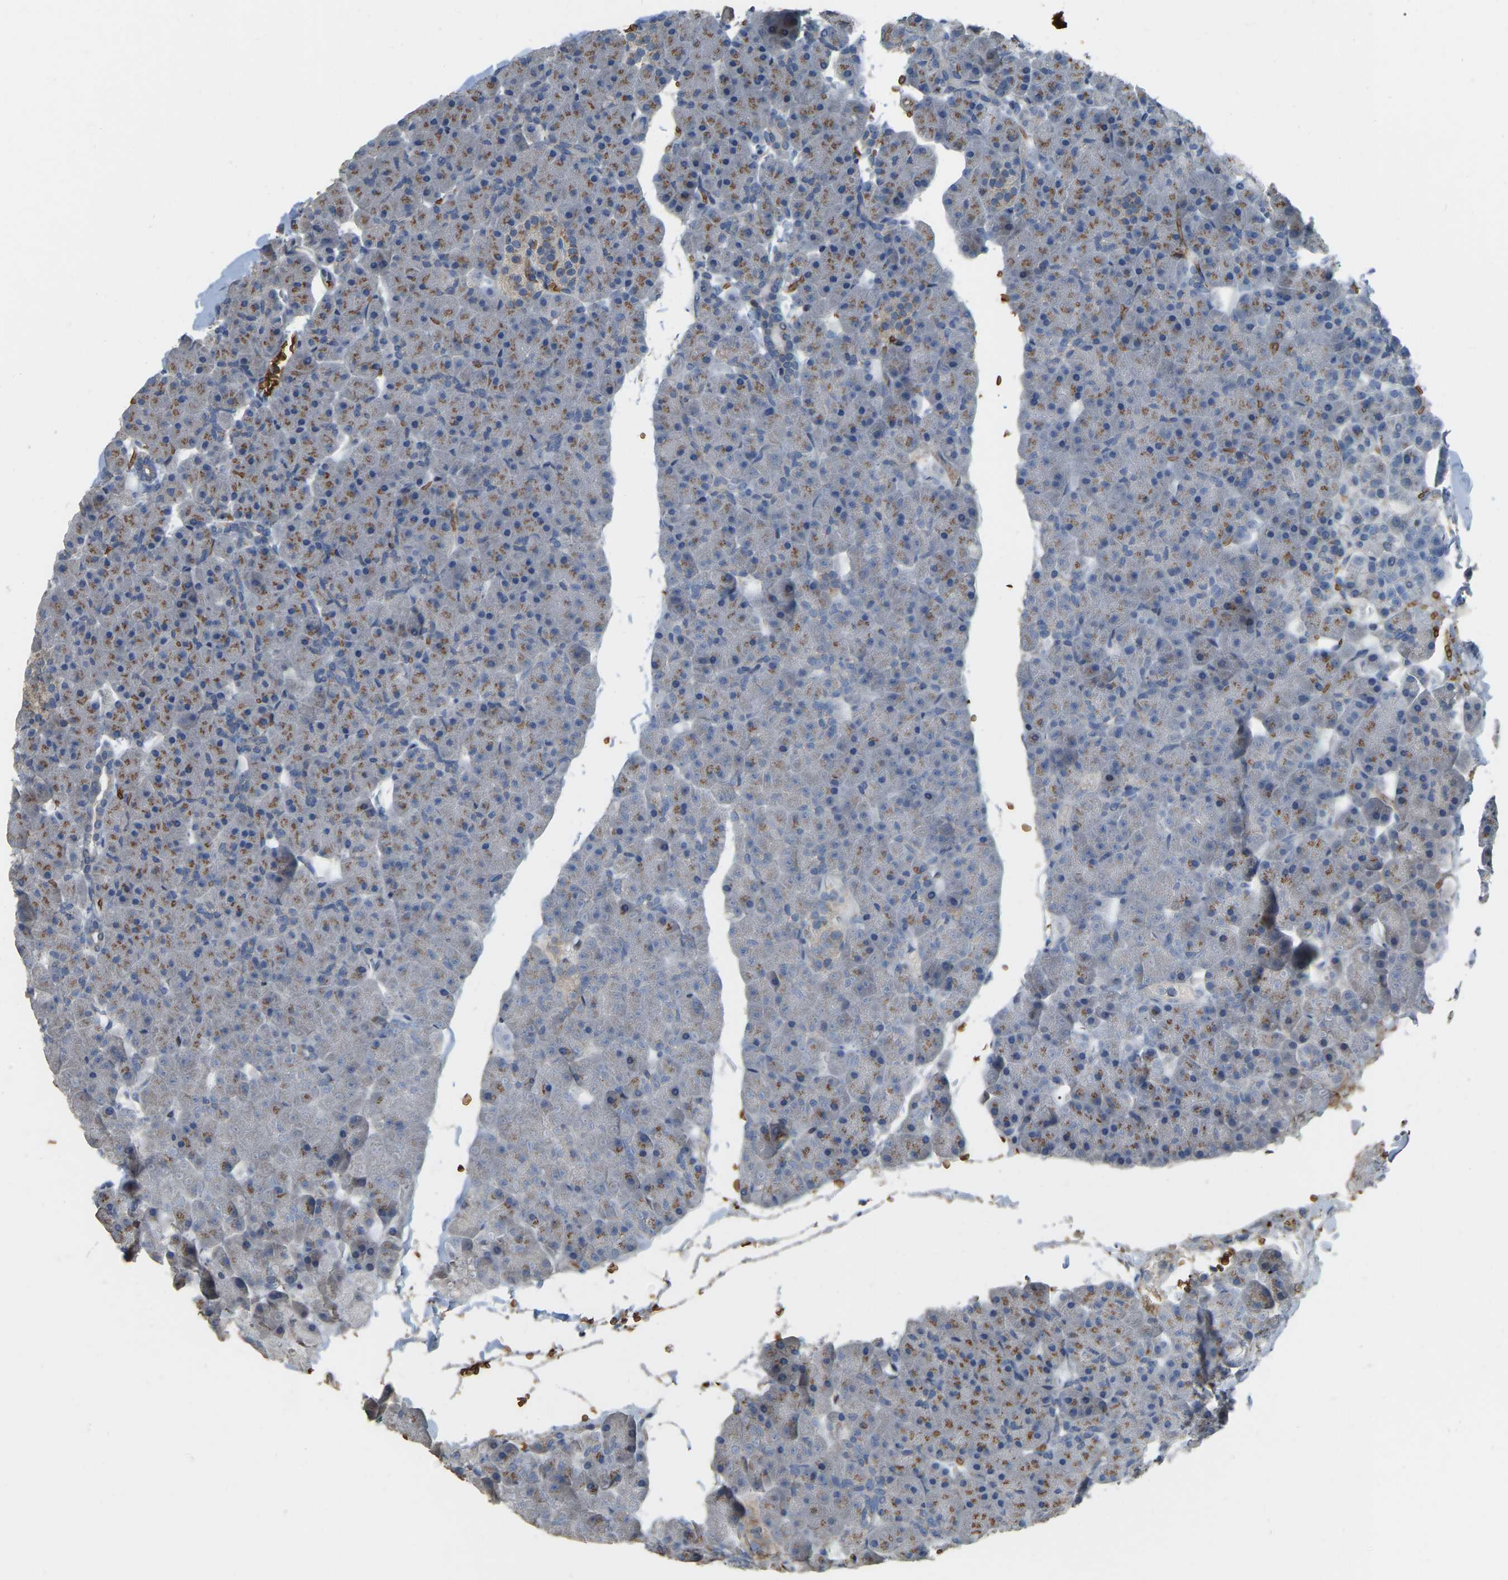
{"staining": {"intensity": "moderate", "quantity": ">75%", "location": "cytoplasmic/membranous"}, "tissue": "pancreas", "cell_type": "Exocrine glandular cells", "image_type": "normal", "snomed": [{"axis": "morphology", "description": "Normal tissue, NOS"}, {"axis": "topography", "description": "Pancreas"}], "caption": "Immunohistochemical staining of unremarkable pancreas demonstrates medium levels of moderate cytoplasmic/membranous positivity in about >75% of exocrine glandular cells. Using DAB (3,3'-diaminobenzidine) (brown) and hematoxylin (blue) stains, captured at high magnification using brightfield microscopy.", "gene": "CFAP298", "patient": {"sex": "male", "age": 35}}